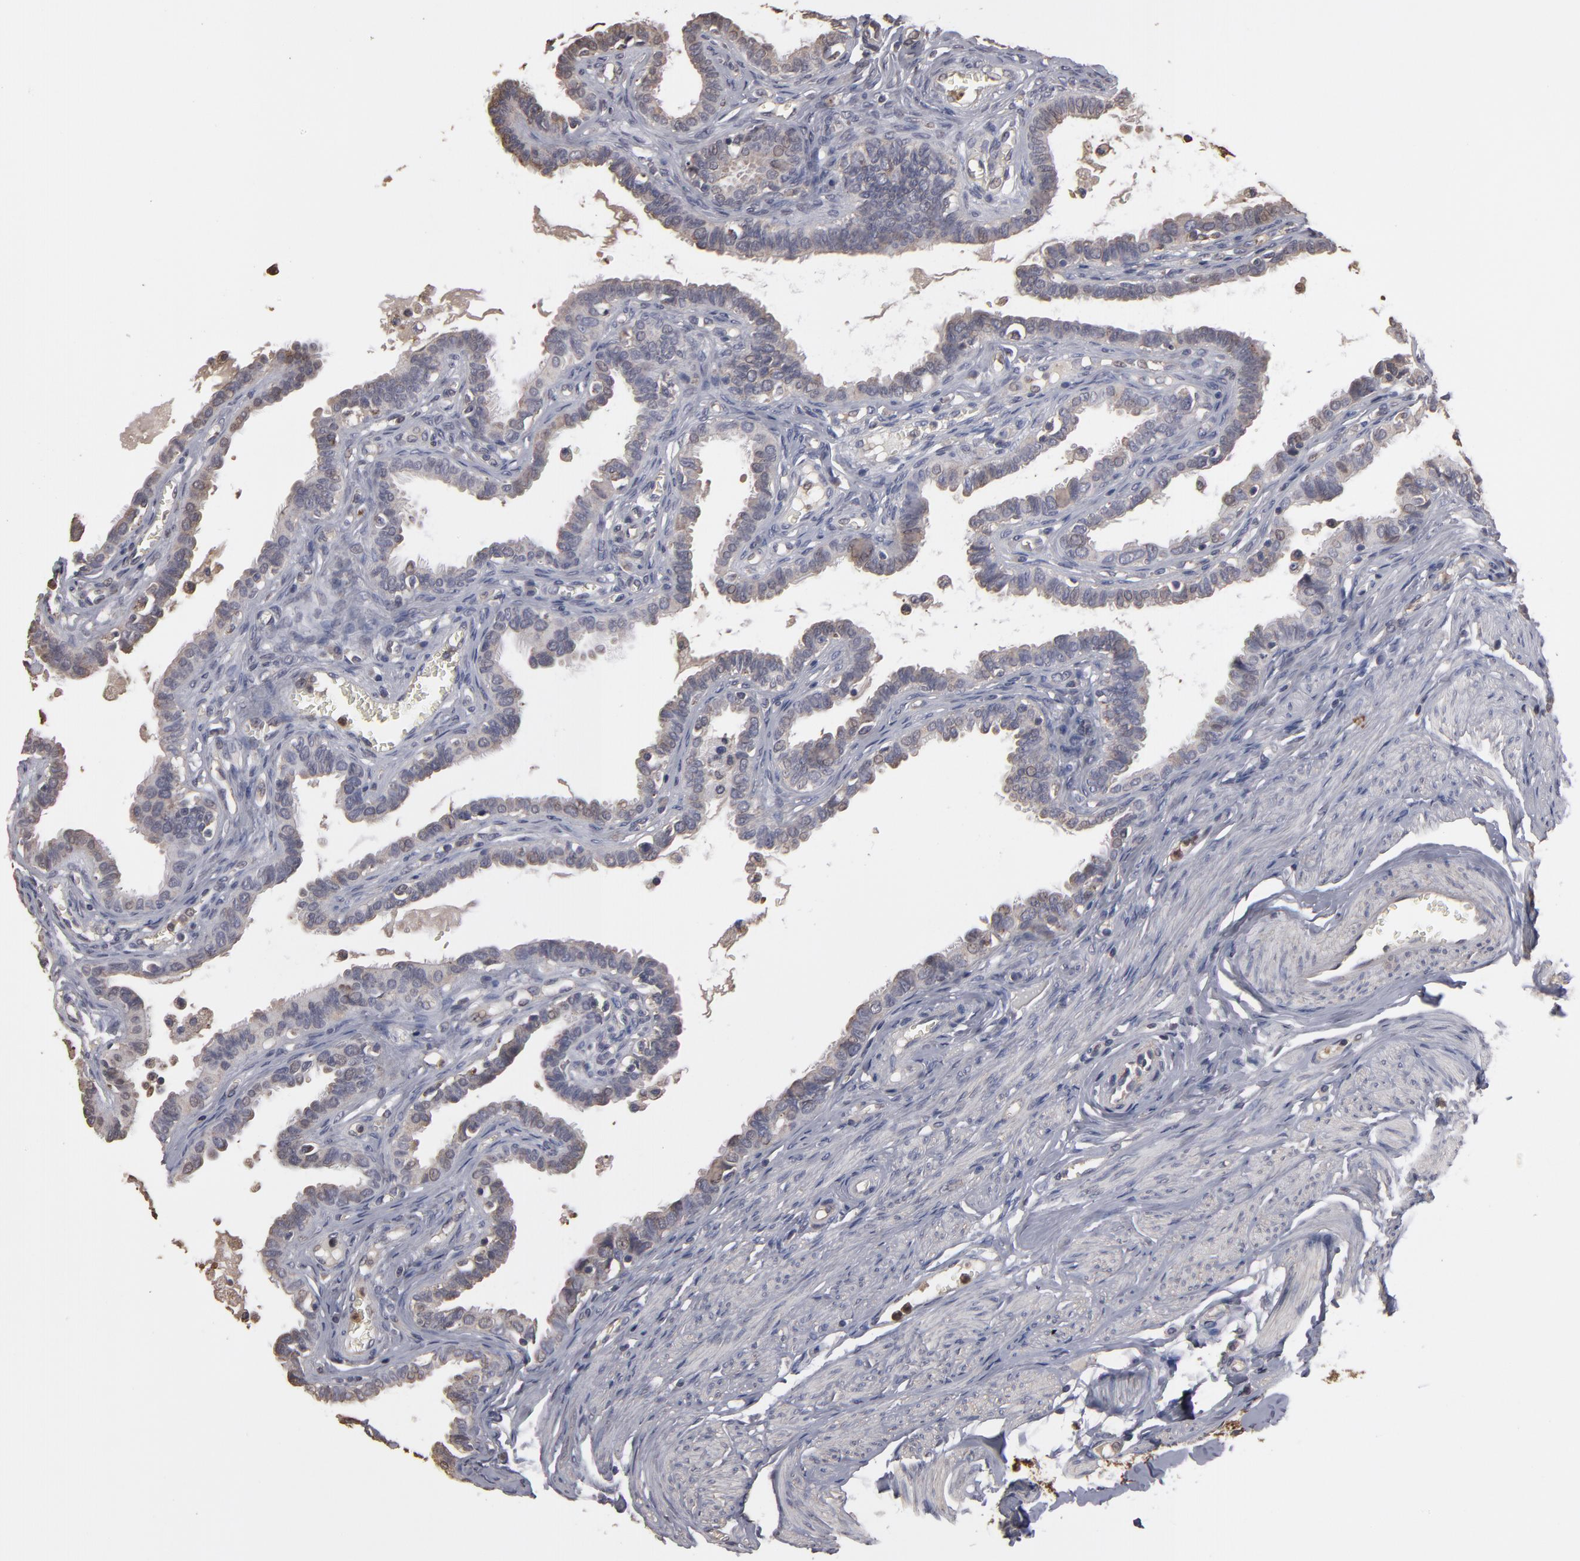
{"staining": {"intensity": "moderate", "quantity": "25%-75%", "location": "cytoplasmic/membranous"}, "tissue": "fallopian tube", "cell_type": "Glandular cells", "image_type": "normal", "snomed": [{"axis": "morphology", "description": "Normal tissue, NOS"}, {"axis": "topography", "description": "Fallopian tube"}], "caption": "Protein expression analysis of benign fallopian tube reveals moderate cytoplasmic/membranous expression in approximately 25%-75% of glandular cells. The staining is performed using DAB brown chromogen to label protein expression. The nuclei are counter-stained blue using hematoxylin.", "gene": "RO60", "patient": {"sex": "female", "age": 67}}